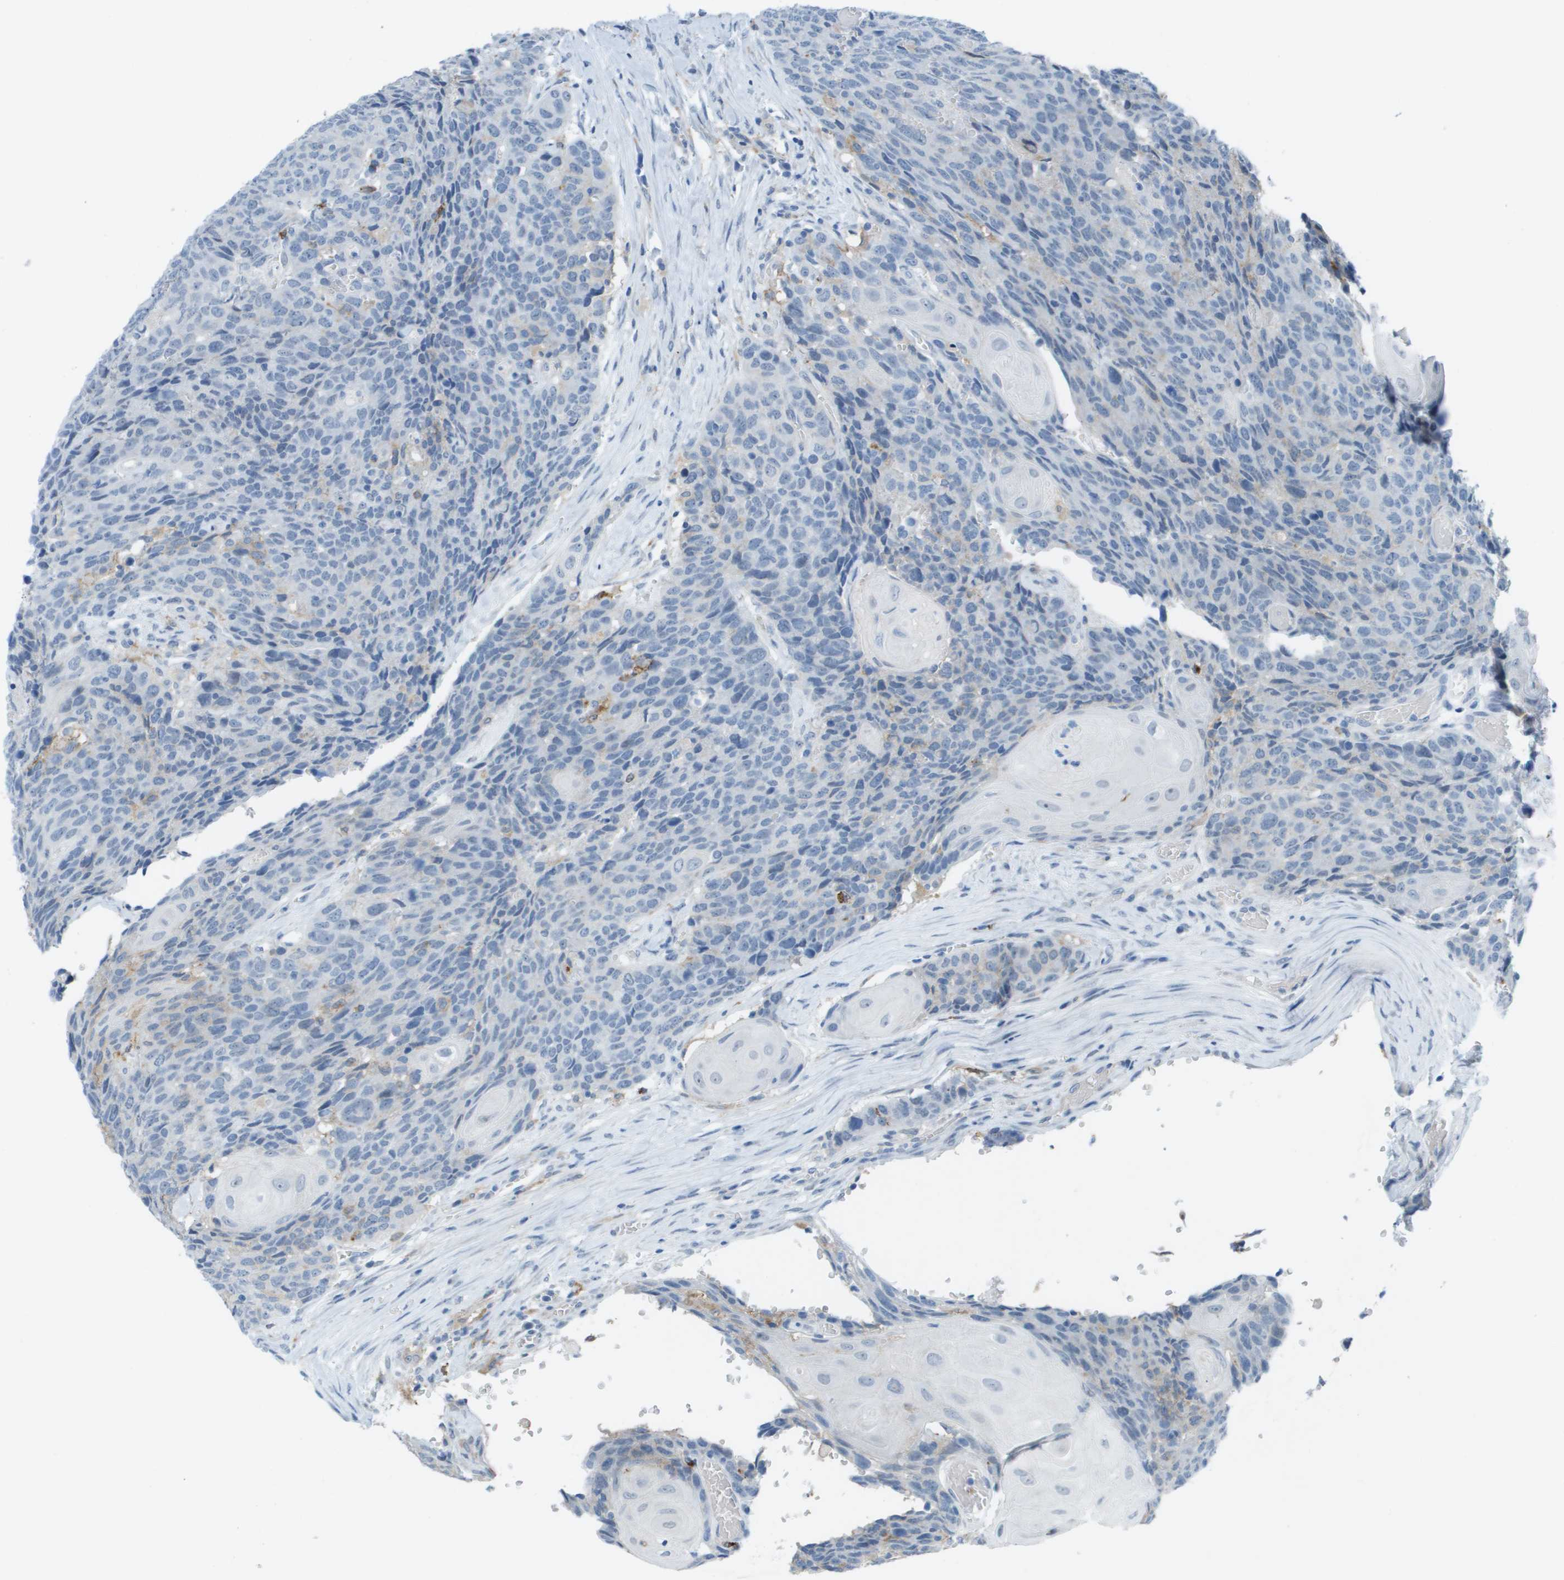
{"staining": {"intensity": "weak", "quantity": "<25%", "location": "cytoplasmic/membranous"}, "tissue": "head and neck cancer", "cell_type": "Tumor cells", "image_type": "cancer", "snomed": [{"axis": "morphology", "description": "Squamous cell carcinoma, NOS"}, {"axis": "topography", "description": "Head-Neck"}], "caption": "This is an immunohistochemistry micrograph of human squamous cell carcinoma (head and neck). There is no staining in tumor cells.", "gene": "ZBTB43", "patient": {"sex": "male", "age": 66}}